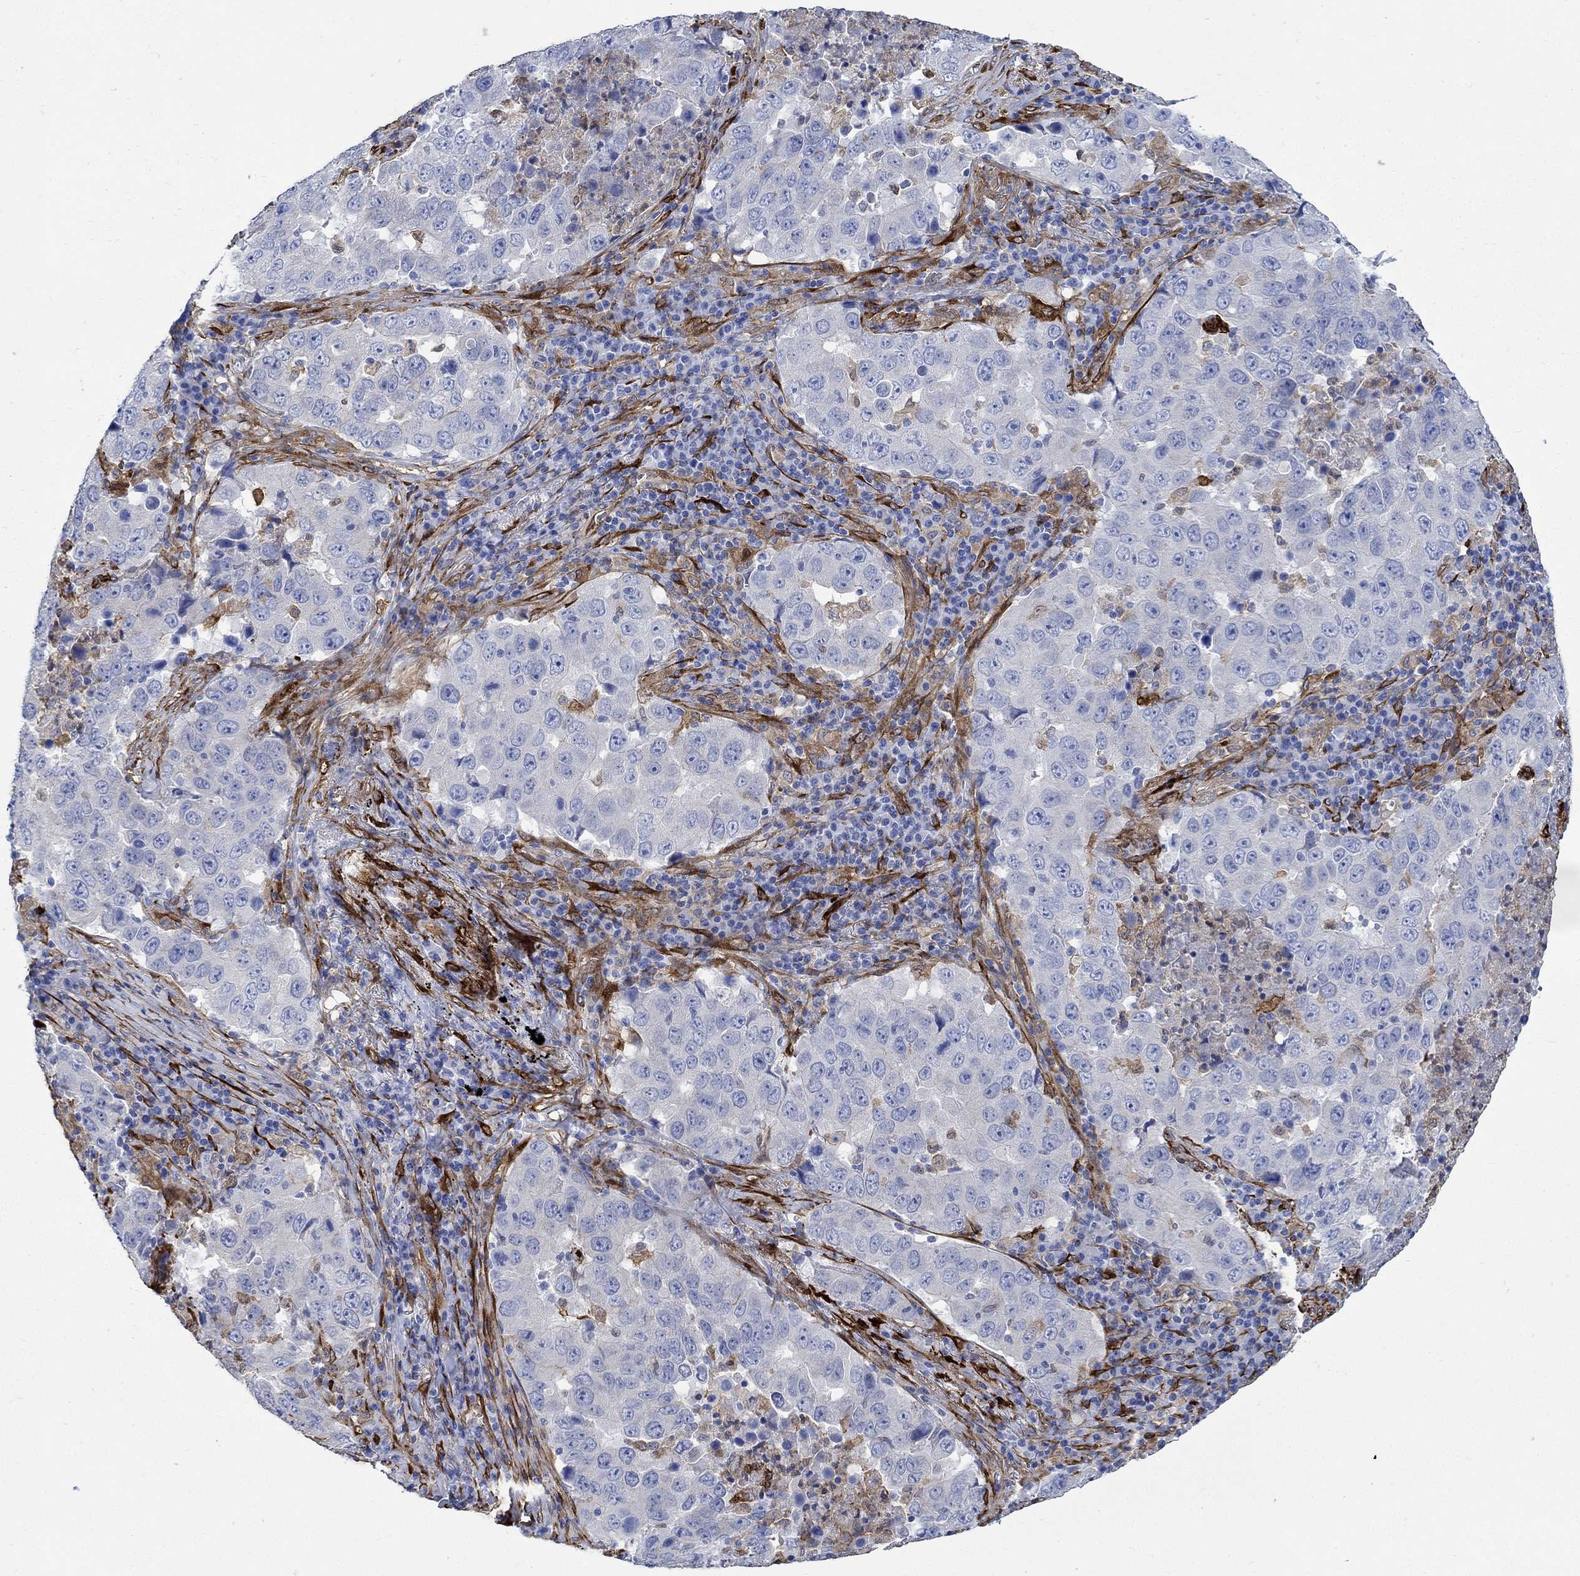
{"staining": {"intensity": "weak", "quantity": "<25%", "location": "cytoplasmic/membranous"}, "tissue": "lung cancer", "cell_type": "Tumor cells", "image_type": "cancer", "snomed": [{"axis": "morphology", "description": "Adenocarcinoma, NOS"}, {"axis": "topography", "description": "Lung"}], "caption": "Human lung cancer (adenocarcinoma) stained for a protein using immunohistochemistry (IHC) reveals no staining in tumor cells.", "gene": "TGM2", "patient": {"sex": "male", "age": 73}}